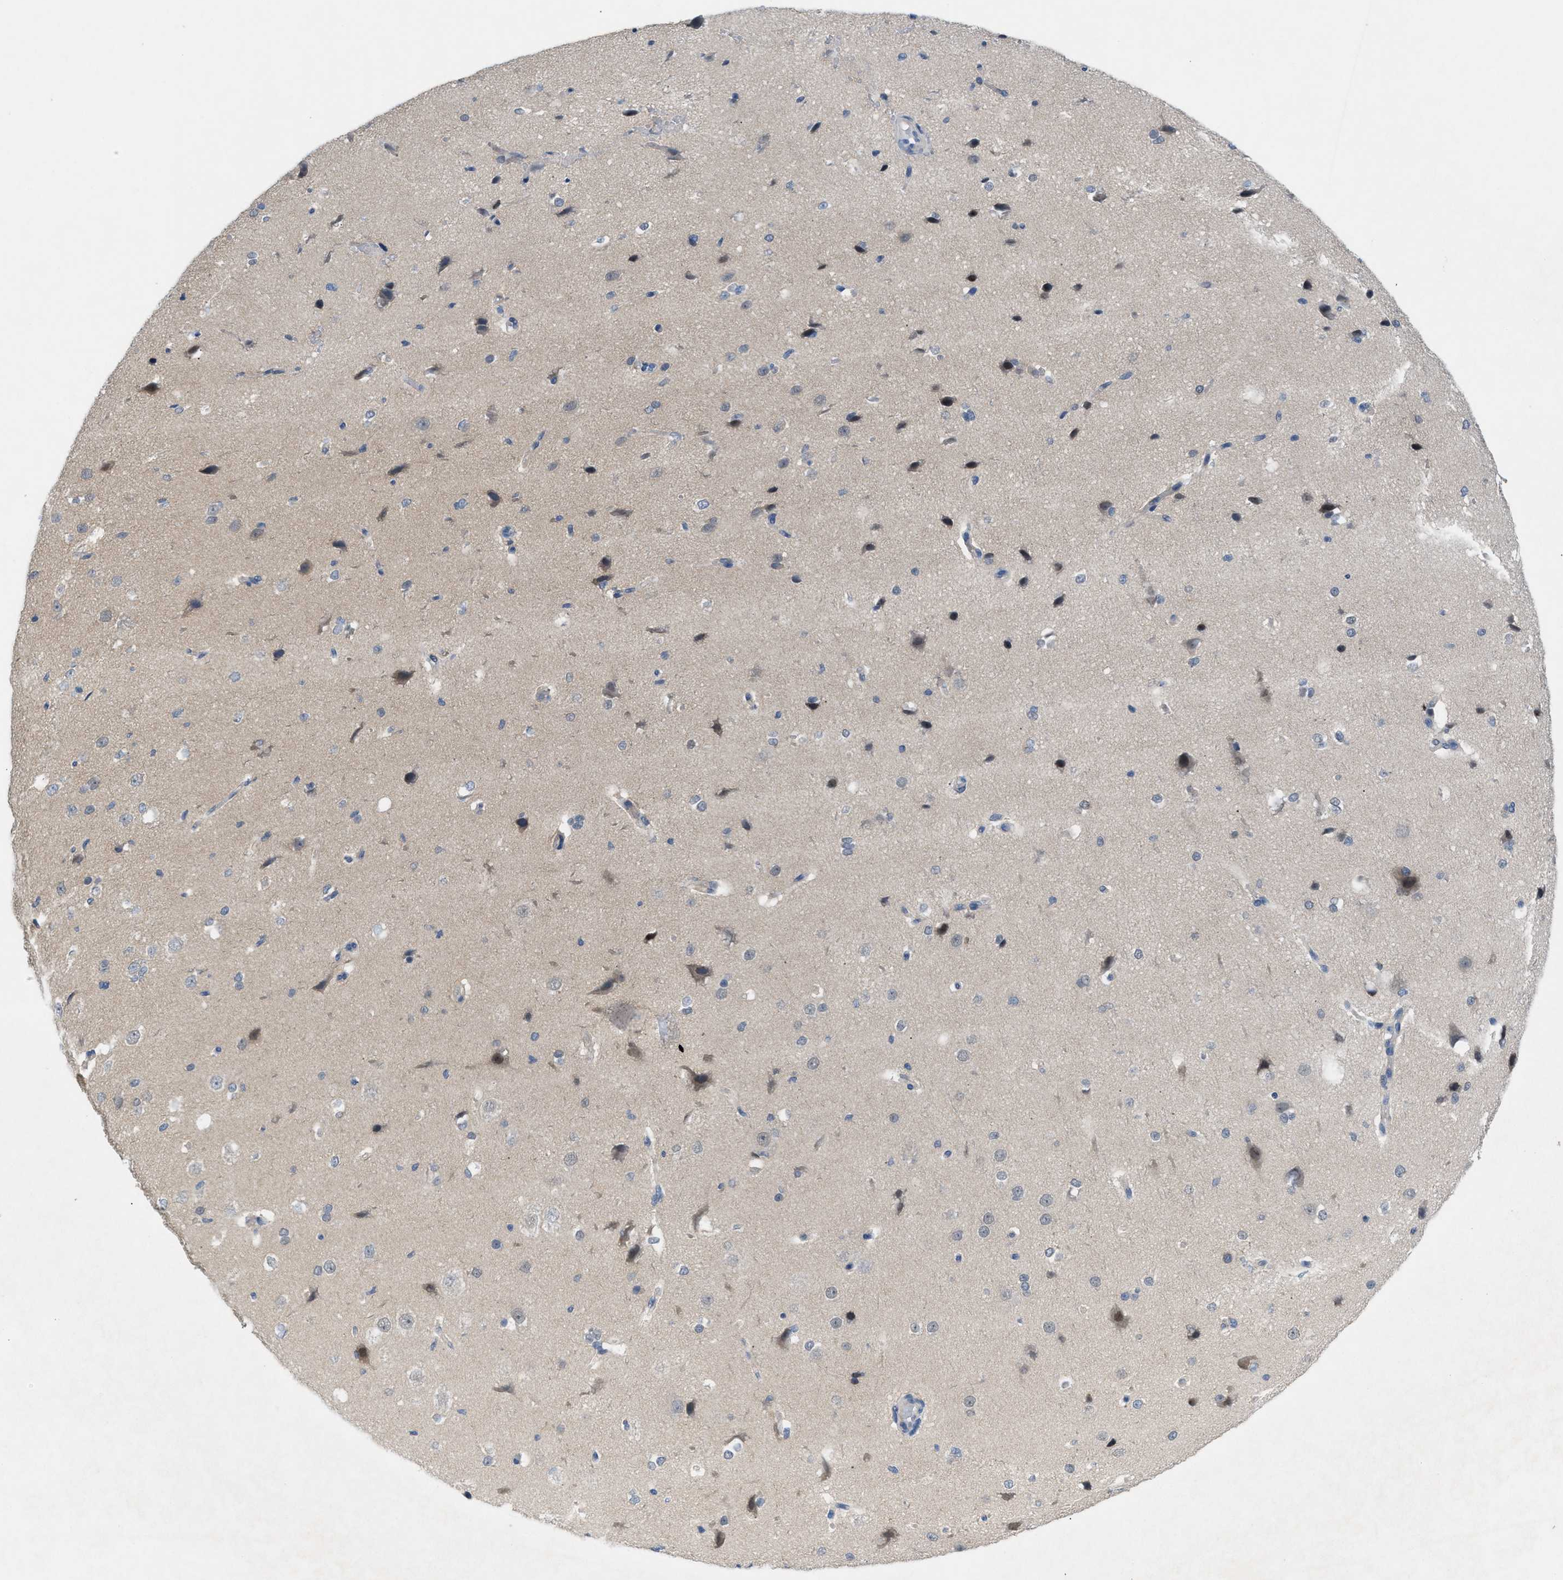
{"staining": {"intensity": "negative", "quantity": "none", "location": "none"}, "tissue": "cerebral cortex", "cell_type": "Endothelial cells", "image_type": "normal", "snomed": [{"axis": "morphology", "description": "Normal tissue, NOS"}, {"axis": "morphology", "description": "Developmental malformation"}, {"axis": "topography", "description": "Cerebral cortex"}], "caption": "Immunohistochemistry of normal human cerebral cortex exhibits no expression in endothelial cells.", "gene": "WIPI2", "patient": {"sex": "female", "age": 30}}